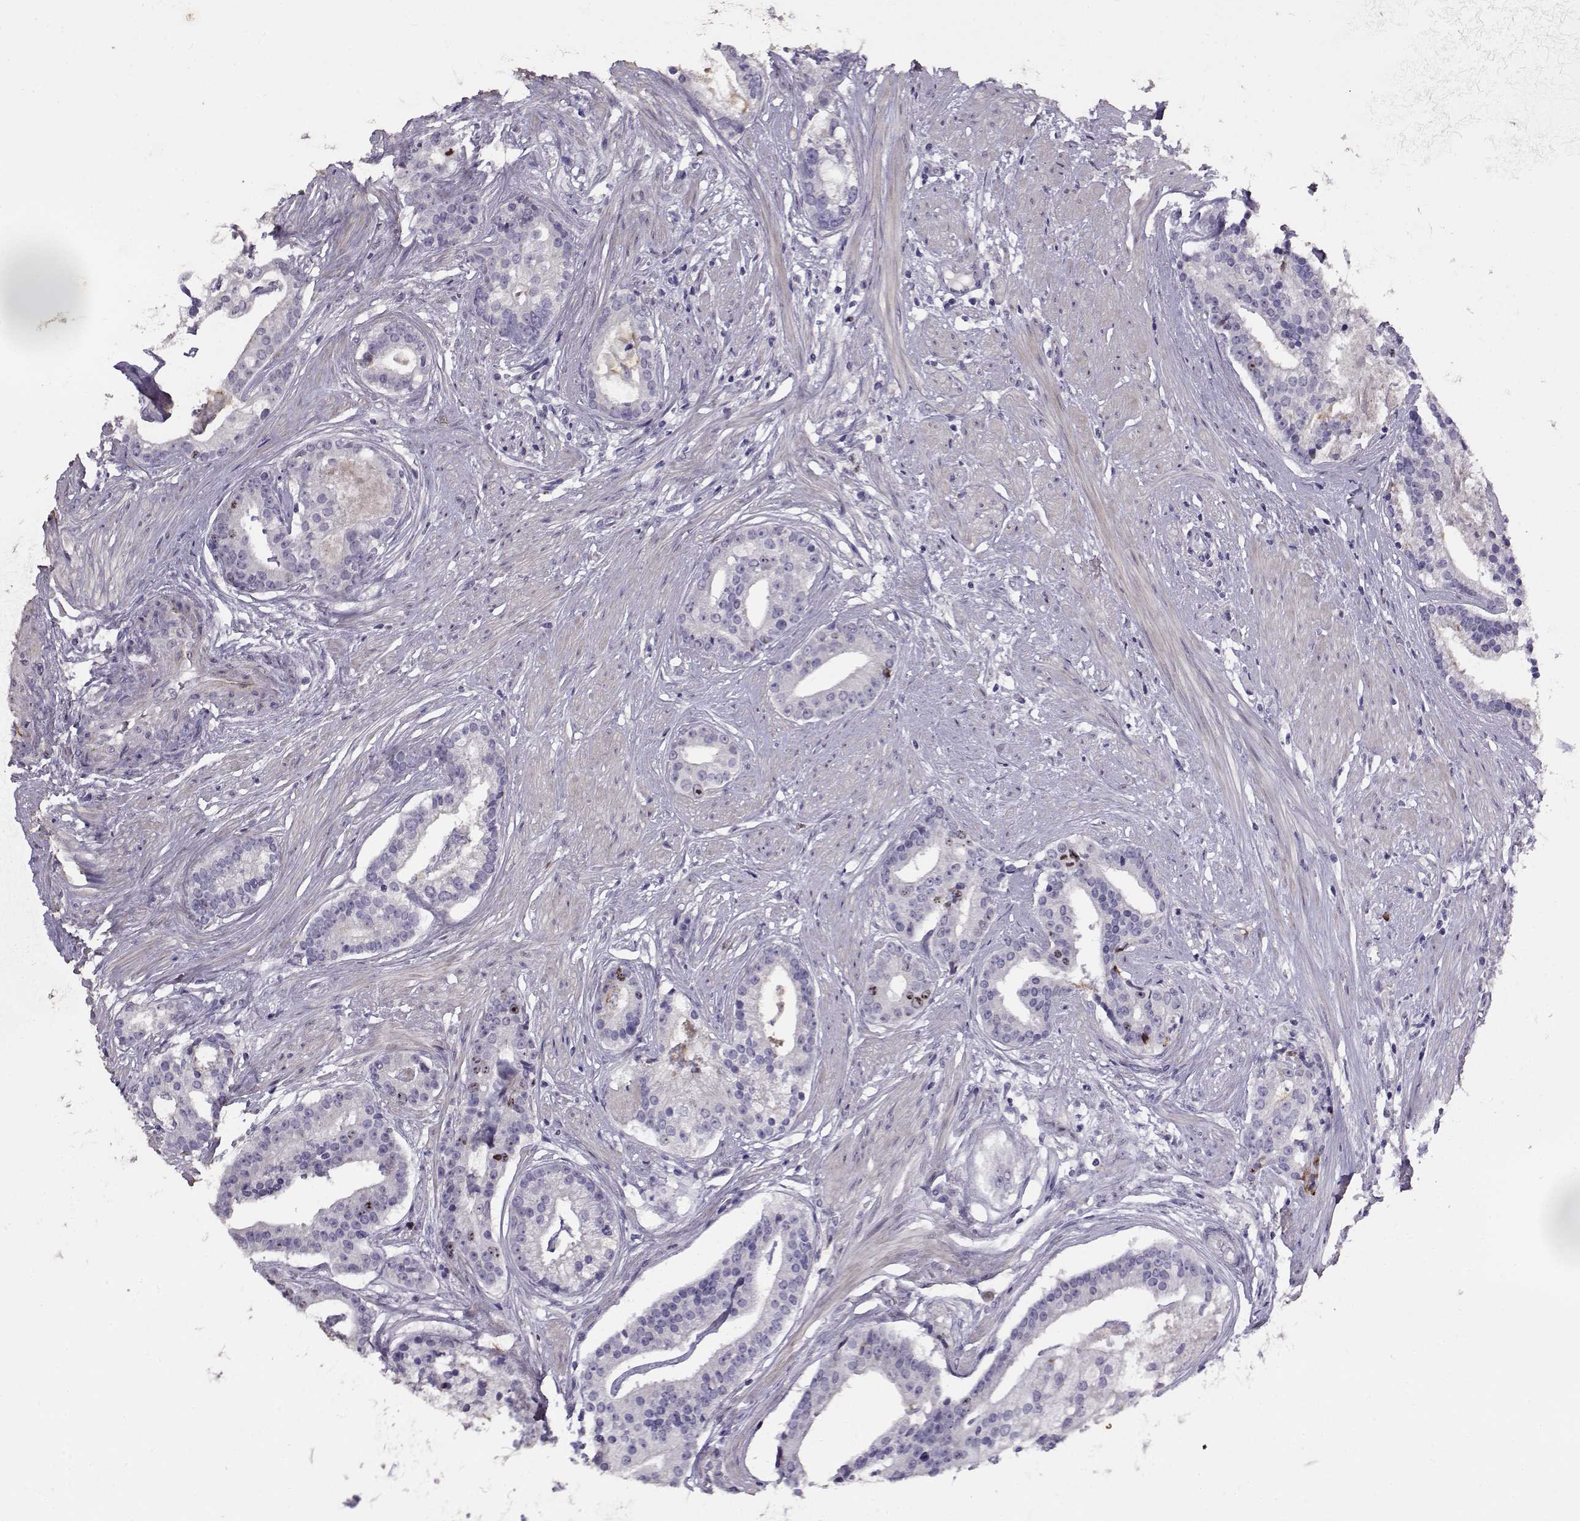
{"staining": {"intensity": "negative", "quantity": "none", "location": "none"}, "tissue": "prostate cancer", "cell_type": "Tumor cells", "image_type": "cancer", "snomed": [{"axis": "morphology", "description": "Adenocarcinoma, NOS"}, {"axis": "topography", "description": "Prostate and seminal vesicle, NOS"}, {"axis": "topography", "description": "Prostate"}], "caption": "Immunohistochemistry (IHC) micrograph of neoplastic tissue: prostate adenocarcinoma stained with DAB demonstrates no significant protein expression in tumor cells.", "gene": "NPW", "patient": {"sex": "male", "age": 44}}